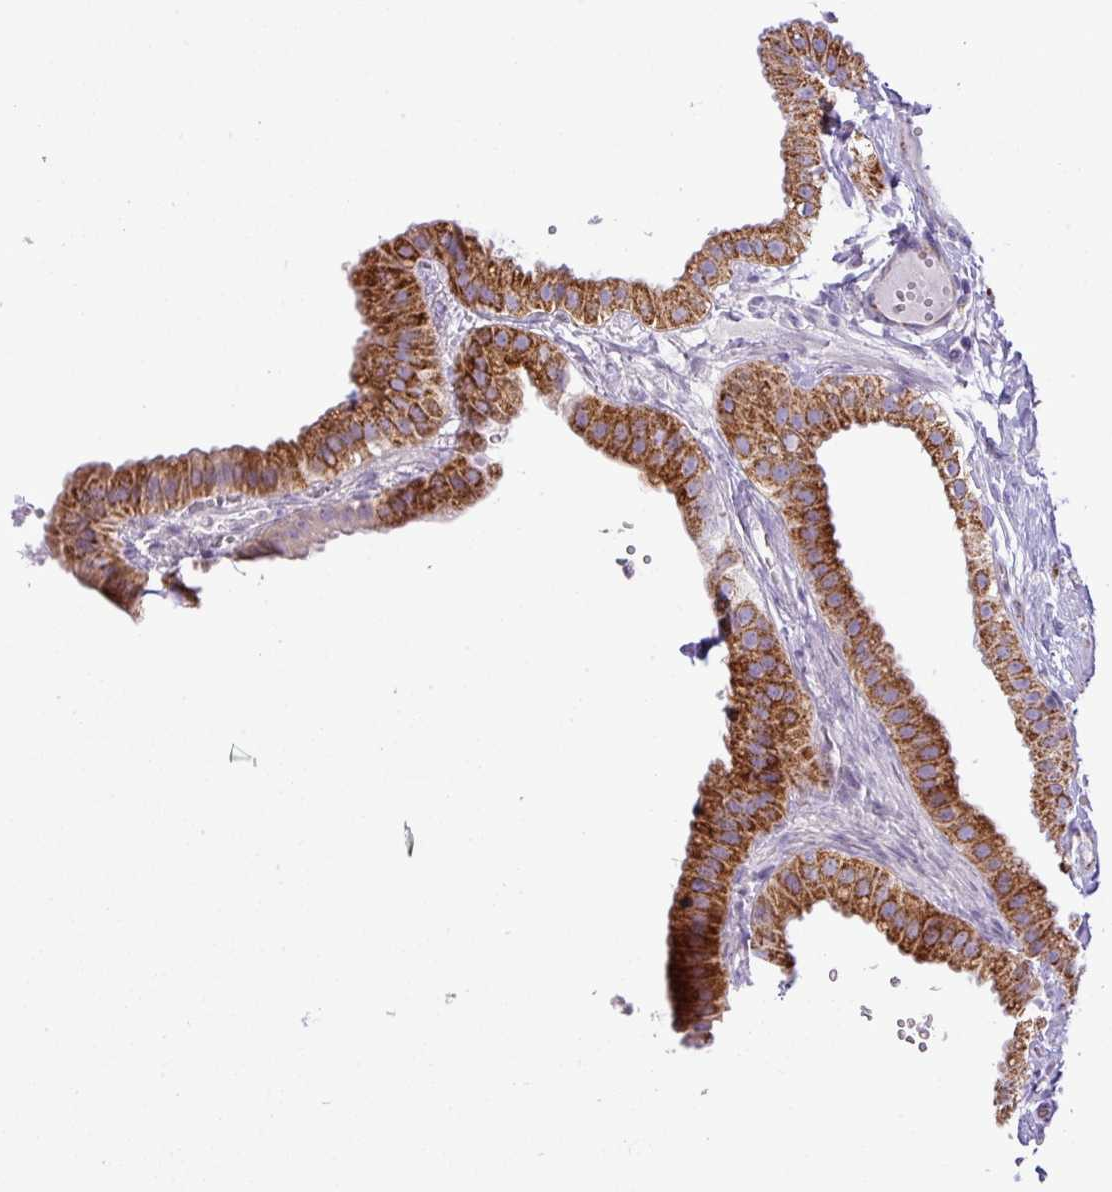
{"staining": {"intensity": "strong", "quantity": ">75%", "location": "cytoplasmic/membranous"}, "tissue": "gallbladder", "cell_type": "Glandular cells", "image_type": "normal", "snomed": [{"axis": "morphology", "description": "Normal tissue, NOS"}, {"axis": "topography", "description": "Gallbladder"}], "caption": "This micrograph demonstrates IHC staining of unremarkable human gallbladder, with high strong cytoplasmic/membranous expression in approximately >75% of glandular cells.", "gene": "ZNF81", "patient": {"sex": "female", "age": 61}}